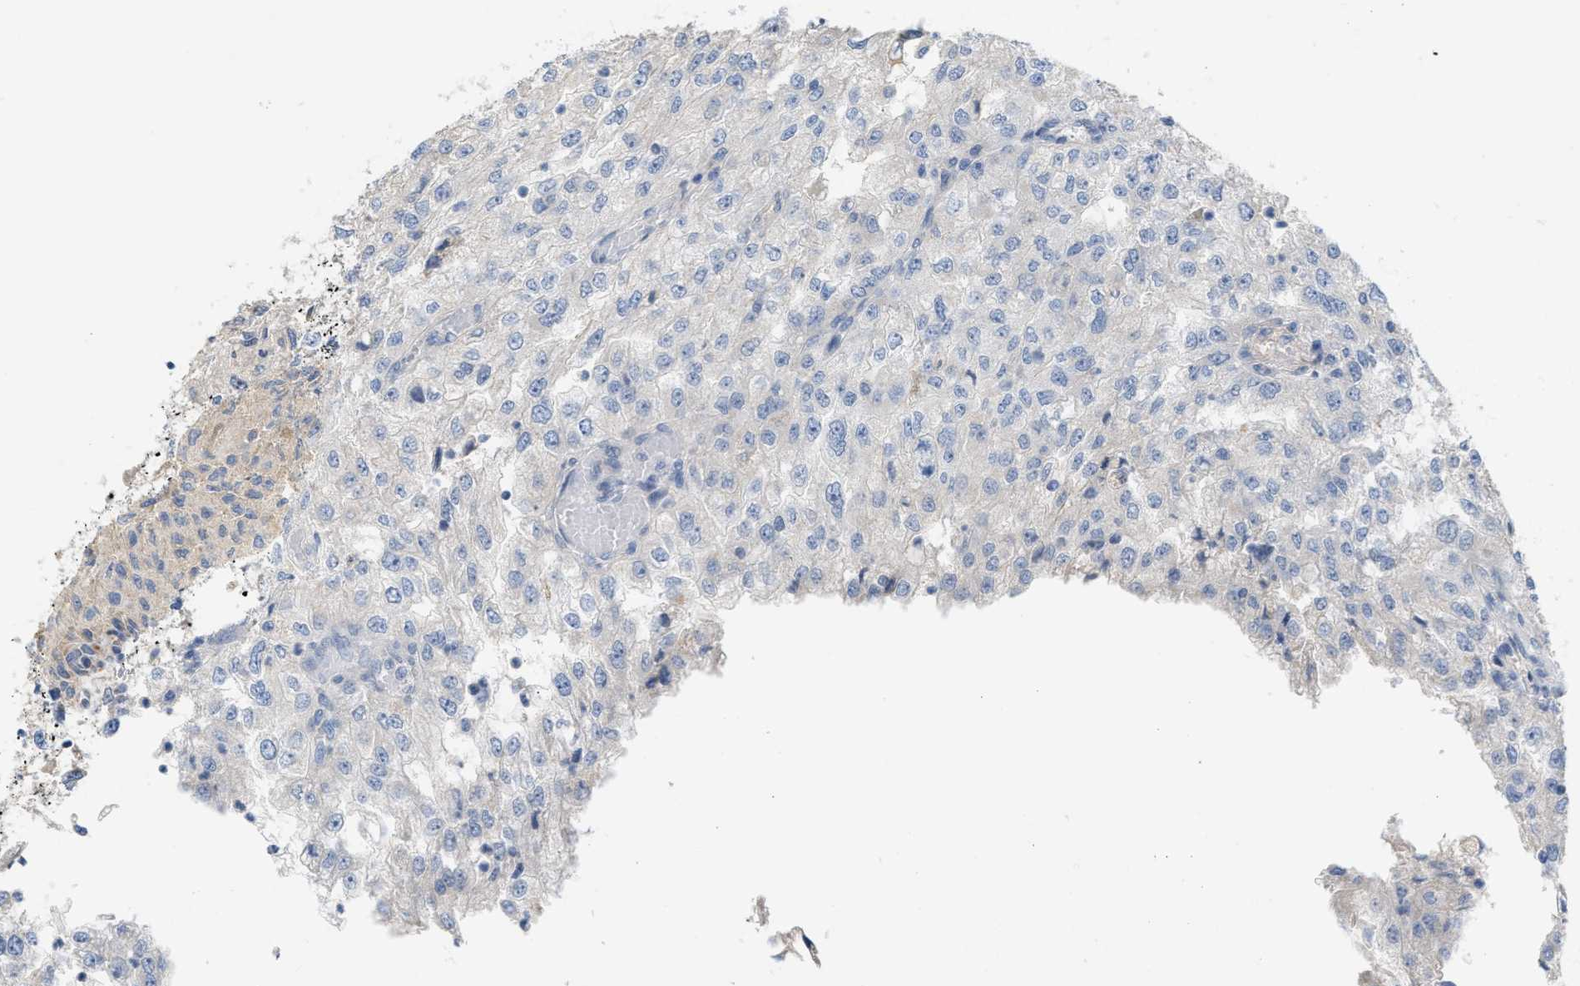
{"staining": {"intensity": "negative", "quantity": "none", "location": "none"}, "tissue": "renal cancer", "cell_type": "Tumor cells", "image_type": "cancer", "snomed": [{"axis": "morphology", "description": "Adenocarcinoma, NOS"}, {"axis": "topography", "description": "Kidney"}], "caption": "DAB (3,3'-diaminobenzidine) immunohistochemical staining of human renal adenocarcinoma demonstrates no significant positivity in tumor cells.", "gene": "DHX58", "patient": {"sex": "female", "age": 54}}